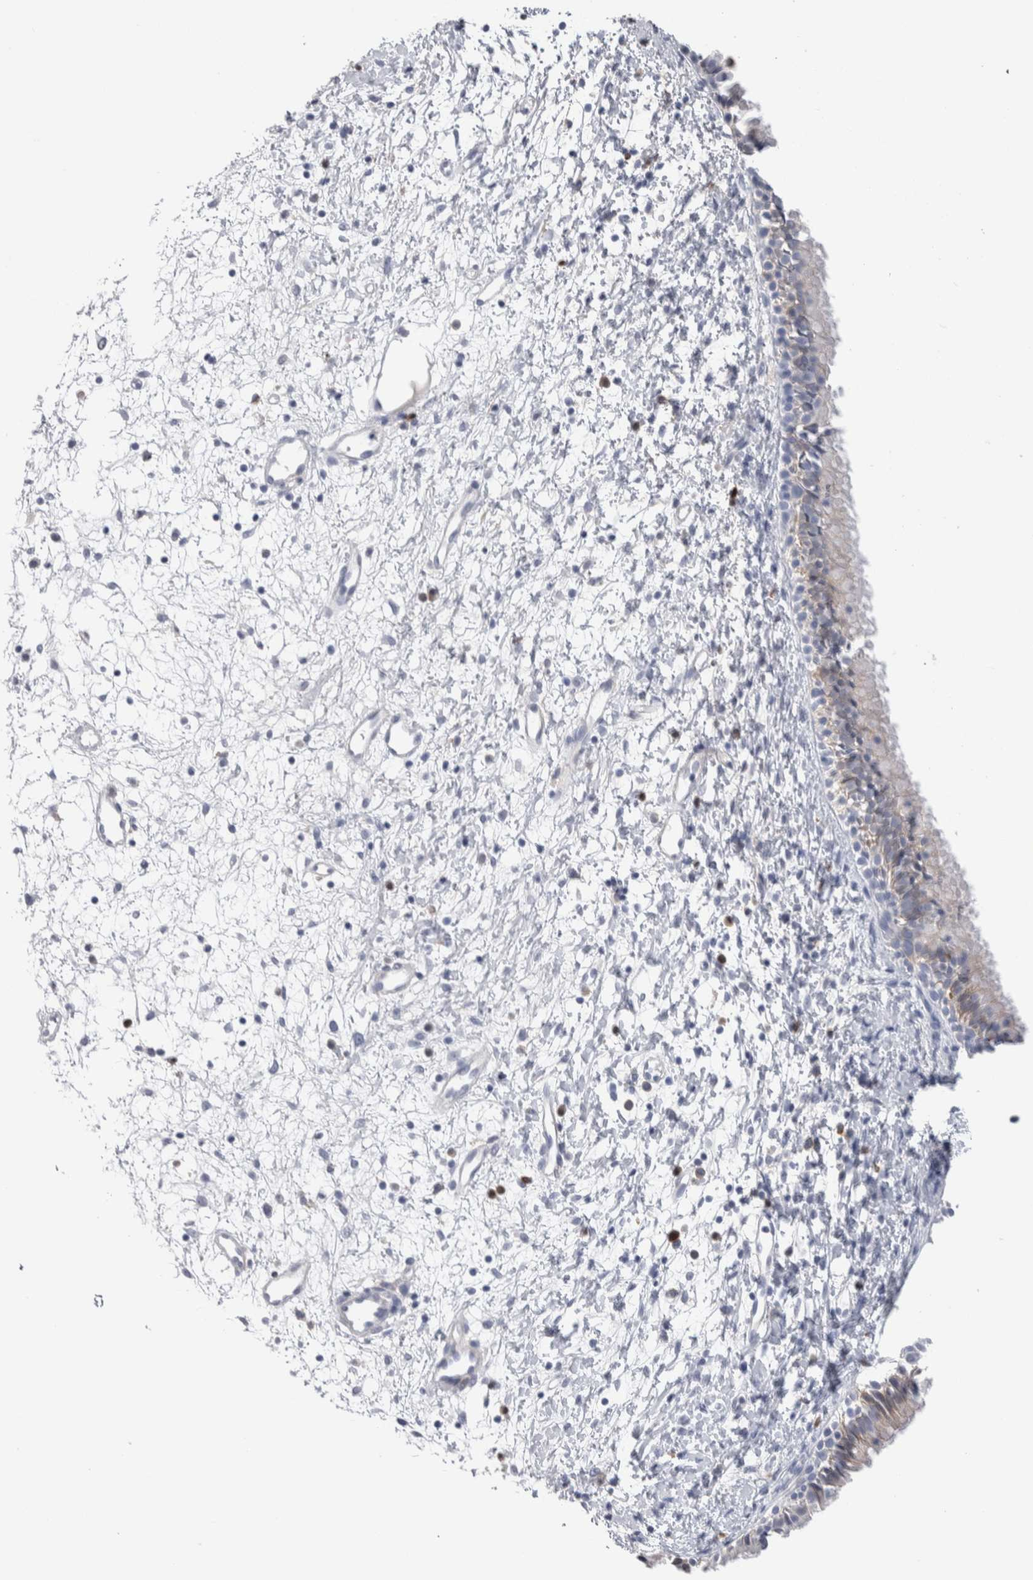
{"staining": {"intensity": "moderate", "quantity": "<25%", "location": "cytoplasmic/membranous,nuclear"}, "tissue": "nasopharynx", "cell_type": "Respiratory epithelial cells", "image_type": "normal", "snomed": [{"axis": "morphology", "description": "Normal tissue, NOS"}, {"axis": "topography", "description": "Nasopharynx"}], "caption": "Respiratory epithelial cells demonstrate moderate cytoplasmic/membranous,nuclear expression in approximately <25% of cells in unremarkable nasopharynx. (DAB (3,3'-diaminobenzidine) IHC with brightfield microscopy, high magnification).", "gene": "LURAP1L", "patient": {"sex": "male", "age": 22}}